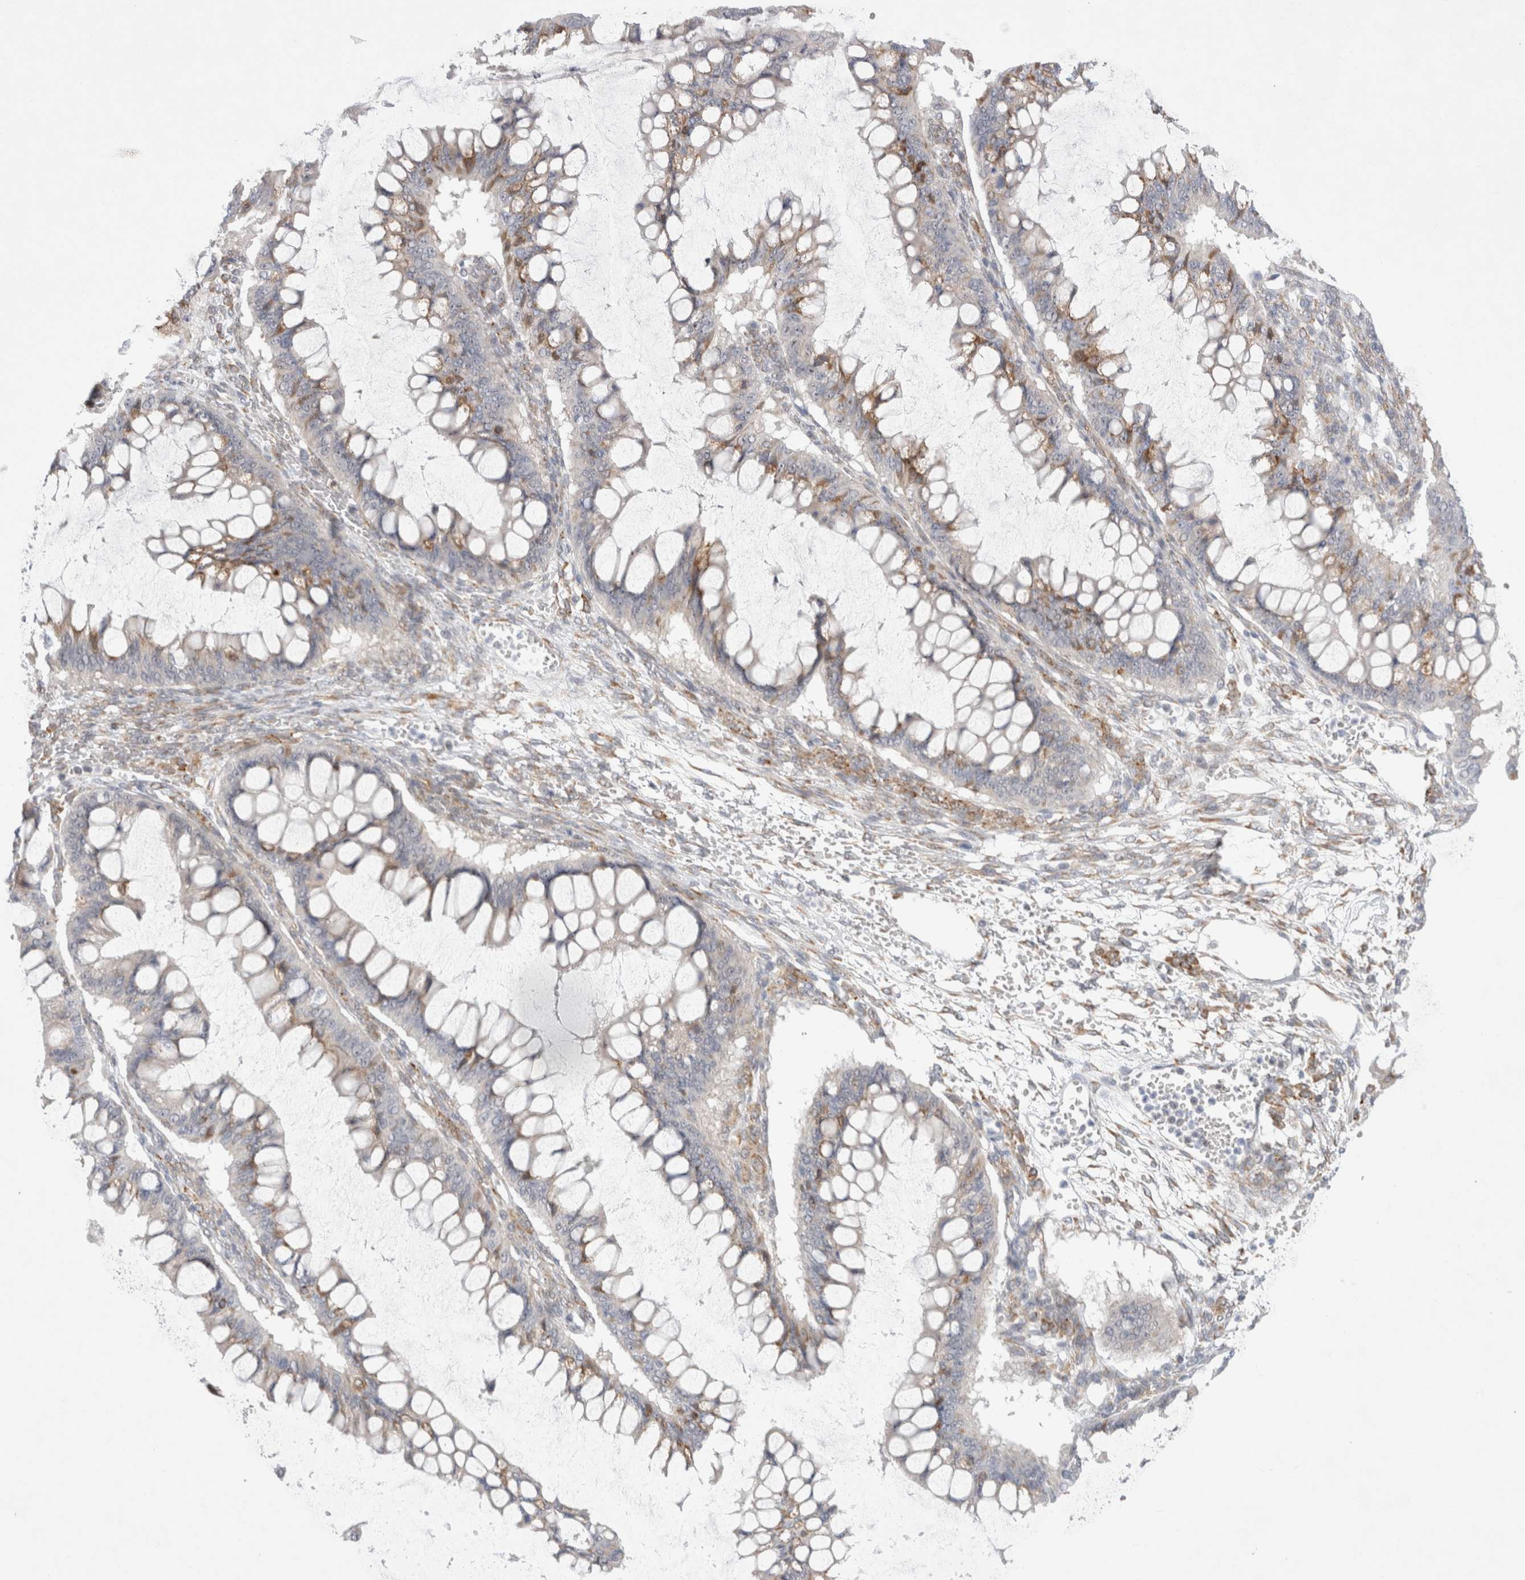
{"staining": {"intensity": "moderate", "quantity": "<25%", "location": "cytoplasmic/membranous"}, "tissue": "ovarian cancer", "cell_type": "Tumor cells", "image_type": "cancer", "snomed": [{"axis": "morphology", "description": "Cystadenocarcinoma, mucinous, NOS"}, {"axis": "topography", "description": "Ovary"}], "caption": "Moderate cytoplasmic/membranous expression for a protein is present in about <25% of tumor cells of ovarian cancer (mucinous cystadenocarcinoma) using immunohistochemistry.", "gene": "TRMT1L", "patient": {"sex": "female", "age": 73}}